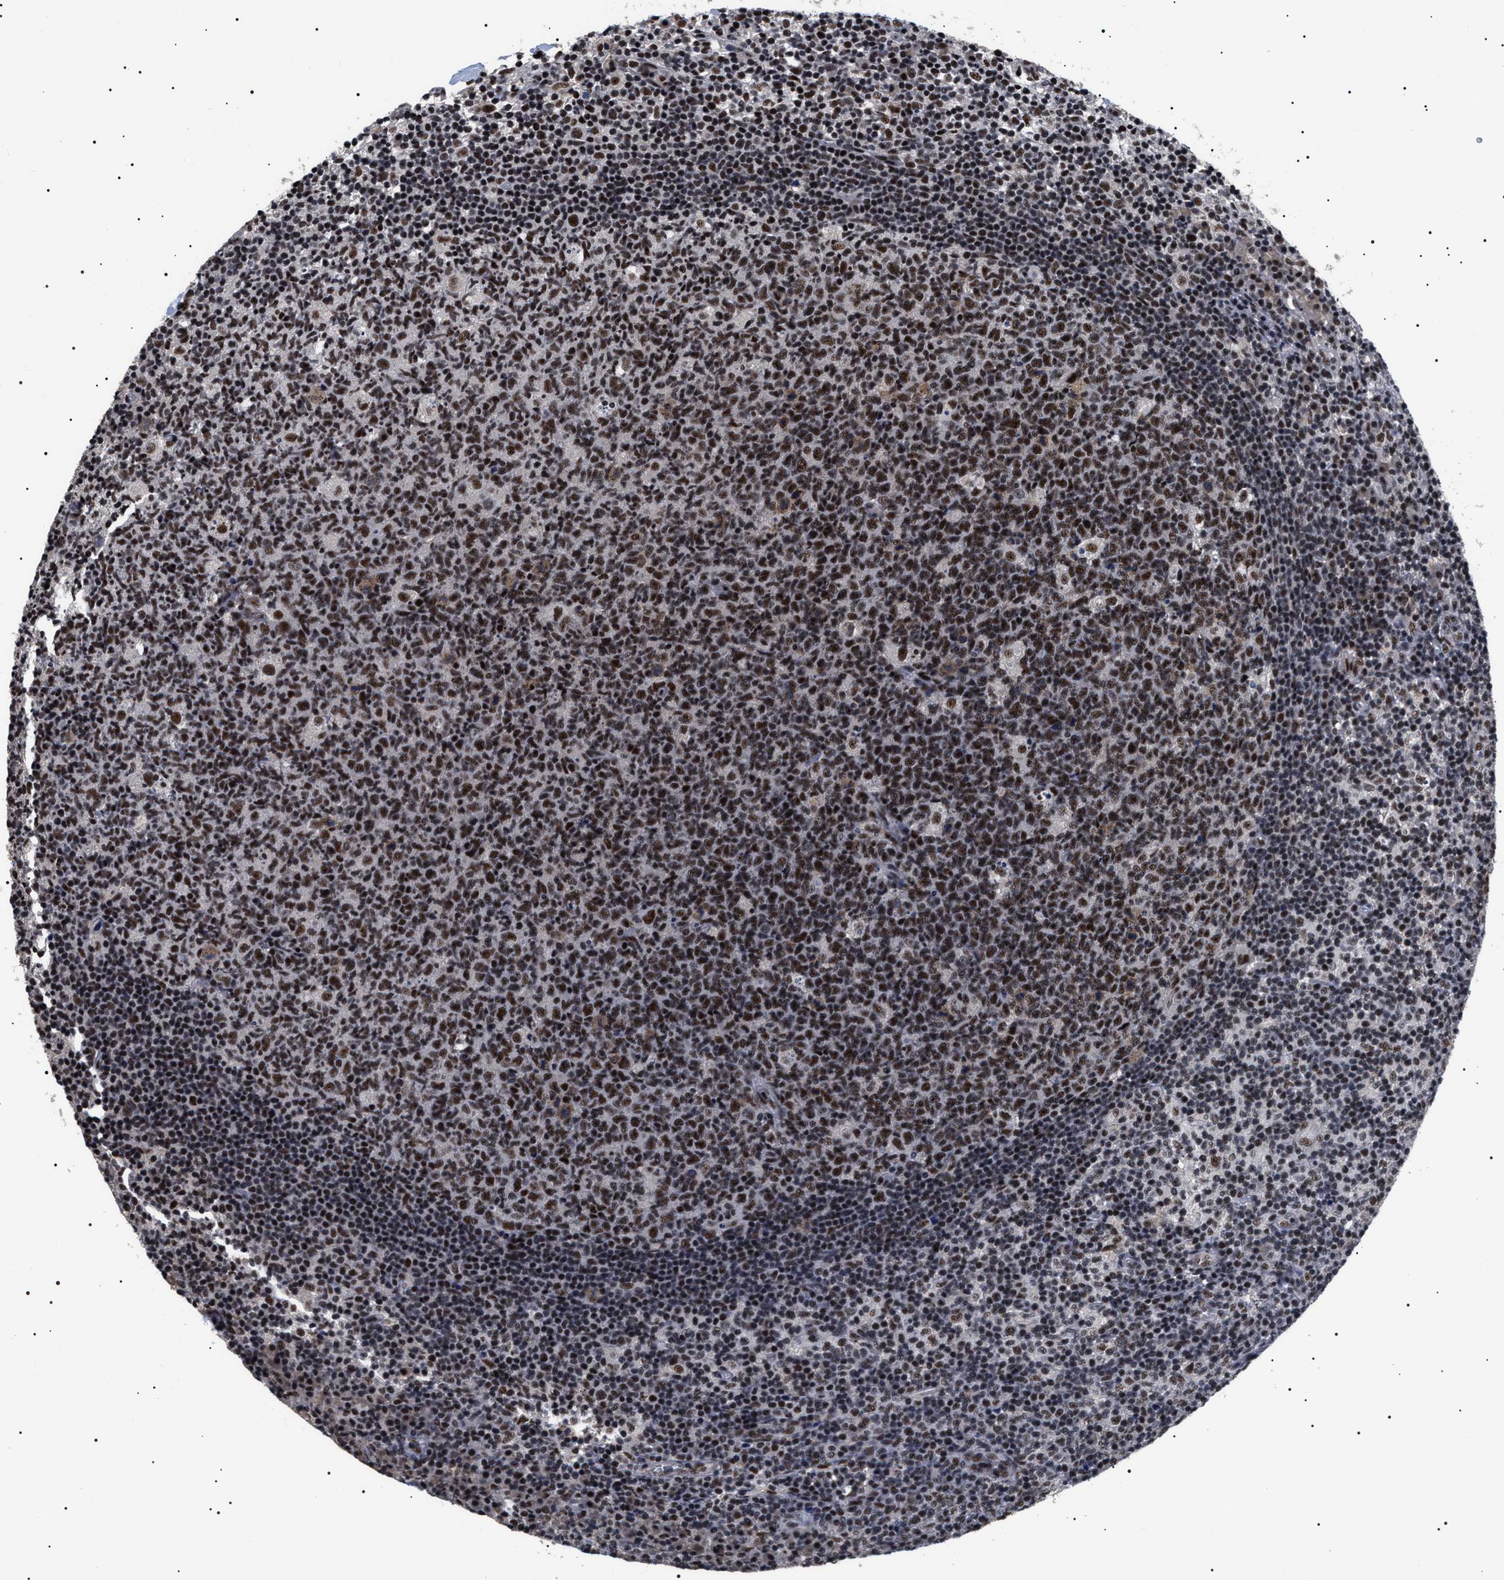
{"staining": {"intensity": "moderate", "quantity": ">75%", "location": "nuclear"}, "tissue": "lymph node", "cell_type": "Germinal center cells", "image_type": "normal", "snomed": [{"axis": "morphology", "description": "Normal tissue, NOS"}, {"axis": "morphology", "description": "Inflammation, NOS"}, {"axis": "topography", "description": "Lymph node"}], "caption": "DAB (3,3'-diaminobenzidine) immunohistochemical staining of benign human lymph node reveals moderate nuclear protein staining in about >75% of germinal center cells.", "gene": "CAAP1", "patient": {"sex": "male", "age": 55}}